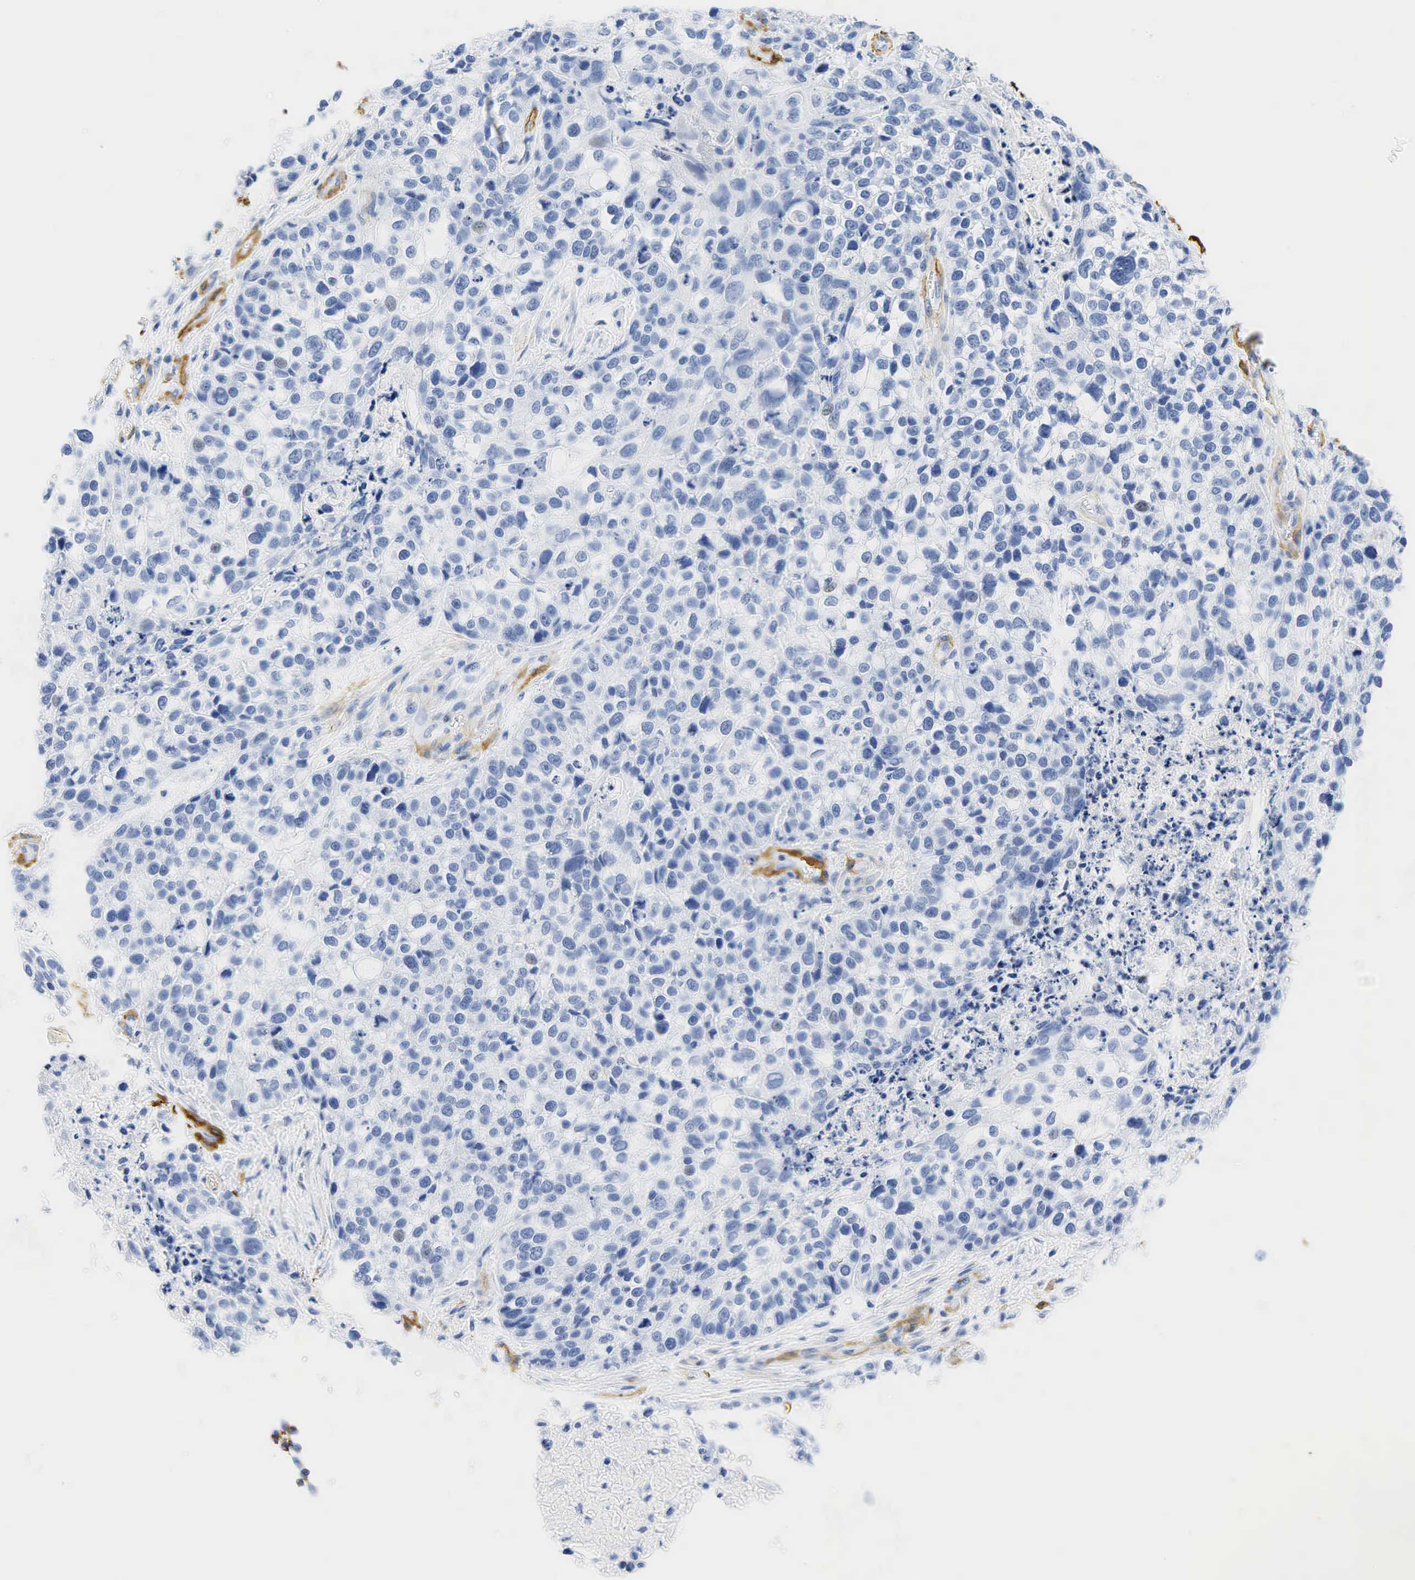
{"staining": {"intensity": "negative", "quantity": "none", "location": "none"}, "tissue": "lung cancer", "cell_type": "Tumor cells", "image_type": "cancer", "snomed": [{"axis": "morphology", "description": "Squamous cell carcinoma, NOS"}, {"axis": "topography", "description": "Lymph node"}, {"axis": "topography", "description": "Lung"}], "caption": "DAB immunohistochemical staining of lung squamous cell carcinoma displays no significant staining in tumor cells. (Immunohistochemistry (ihc), brightfield microscopy, high magnification).", "gene": "ACTA1", "patient": {"sex": "male", "age": 74}}